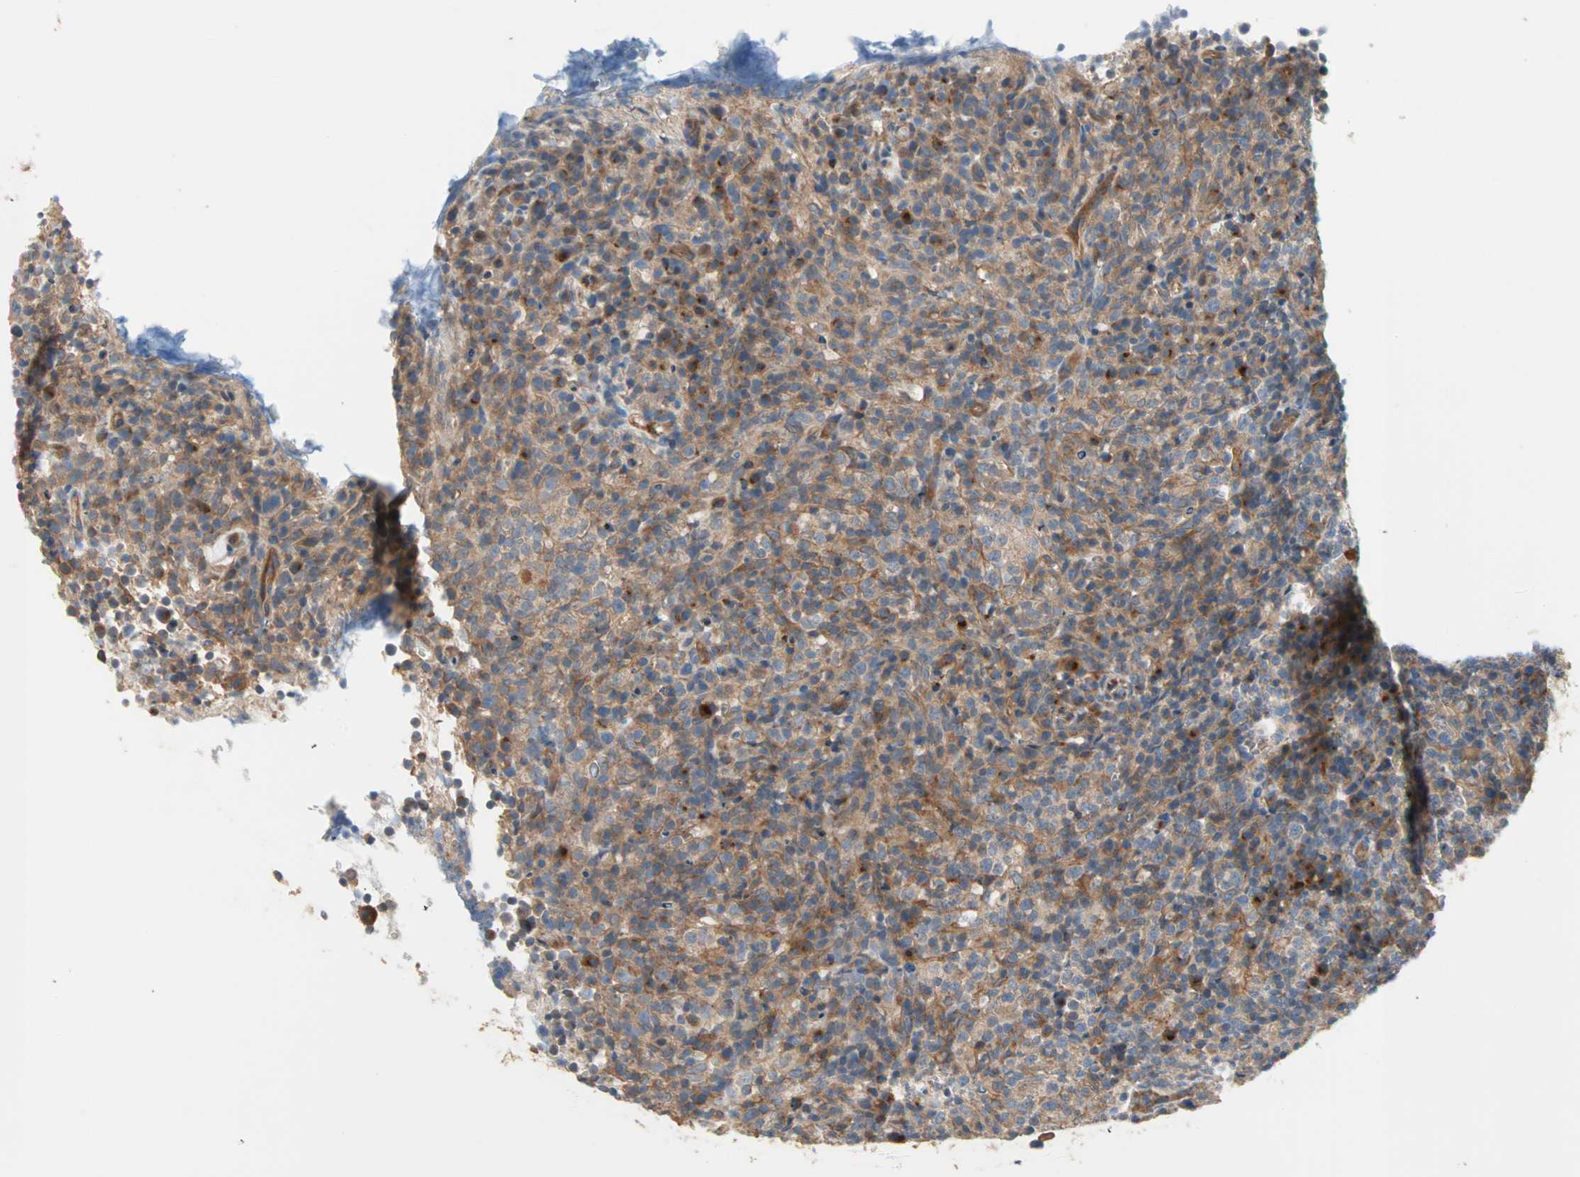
{"staining": {"intensity": "moderate", "quantity": "25%-75%", "location": "cytoplasmic/membranous"}, "tissue": "lymphoma", "cell_type": "Tumor cells", "image_type": "cancer", "snomed": [{"axis": "morphology", "description": "Malignant lymphoma, non-Hodgkin's type, High grade"}, {"axis": "topography", "description": "Lymph node"}], "caption": "This image reveals IHC staining of malignant lymphoma, non-Hodgkin's type (high-grade), with medium moderate cytoplasmic/membranous positivity in approximately 25%-75% of tumor cells.", "gene": "PDE8A", "patient": {"sex": "female", "age": 76}}